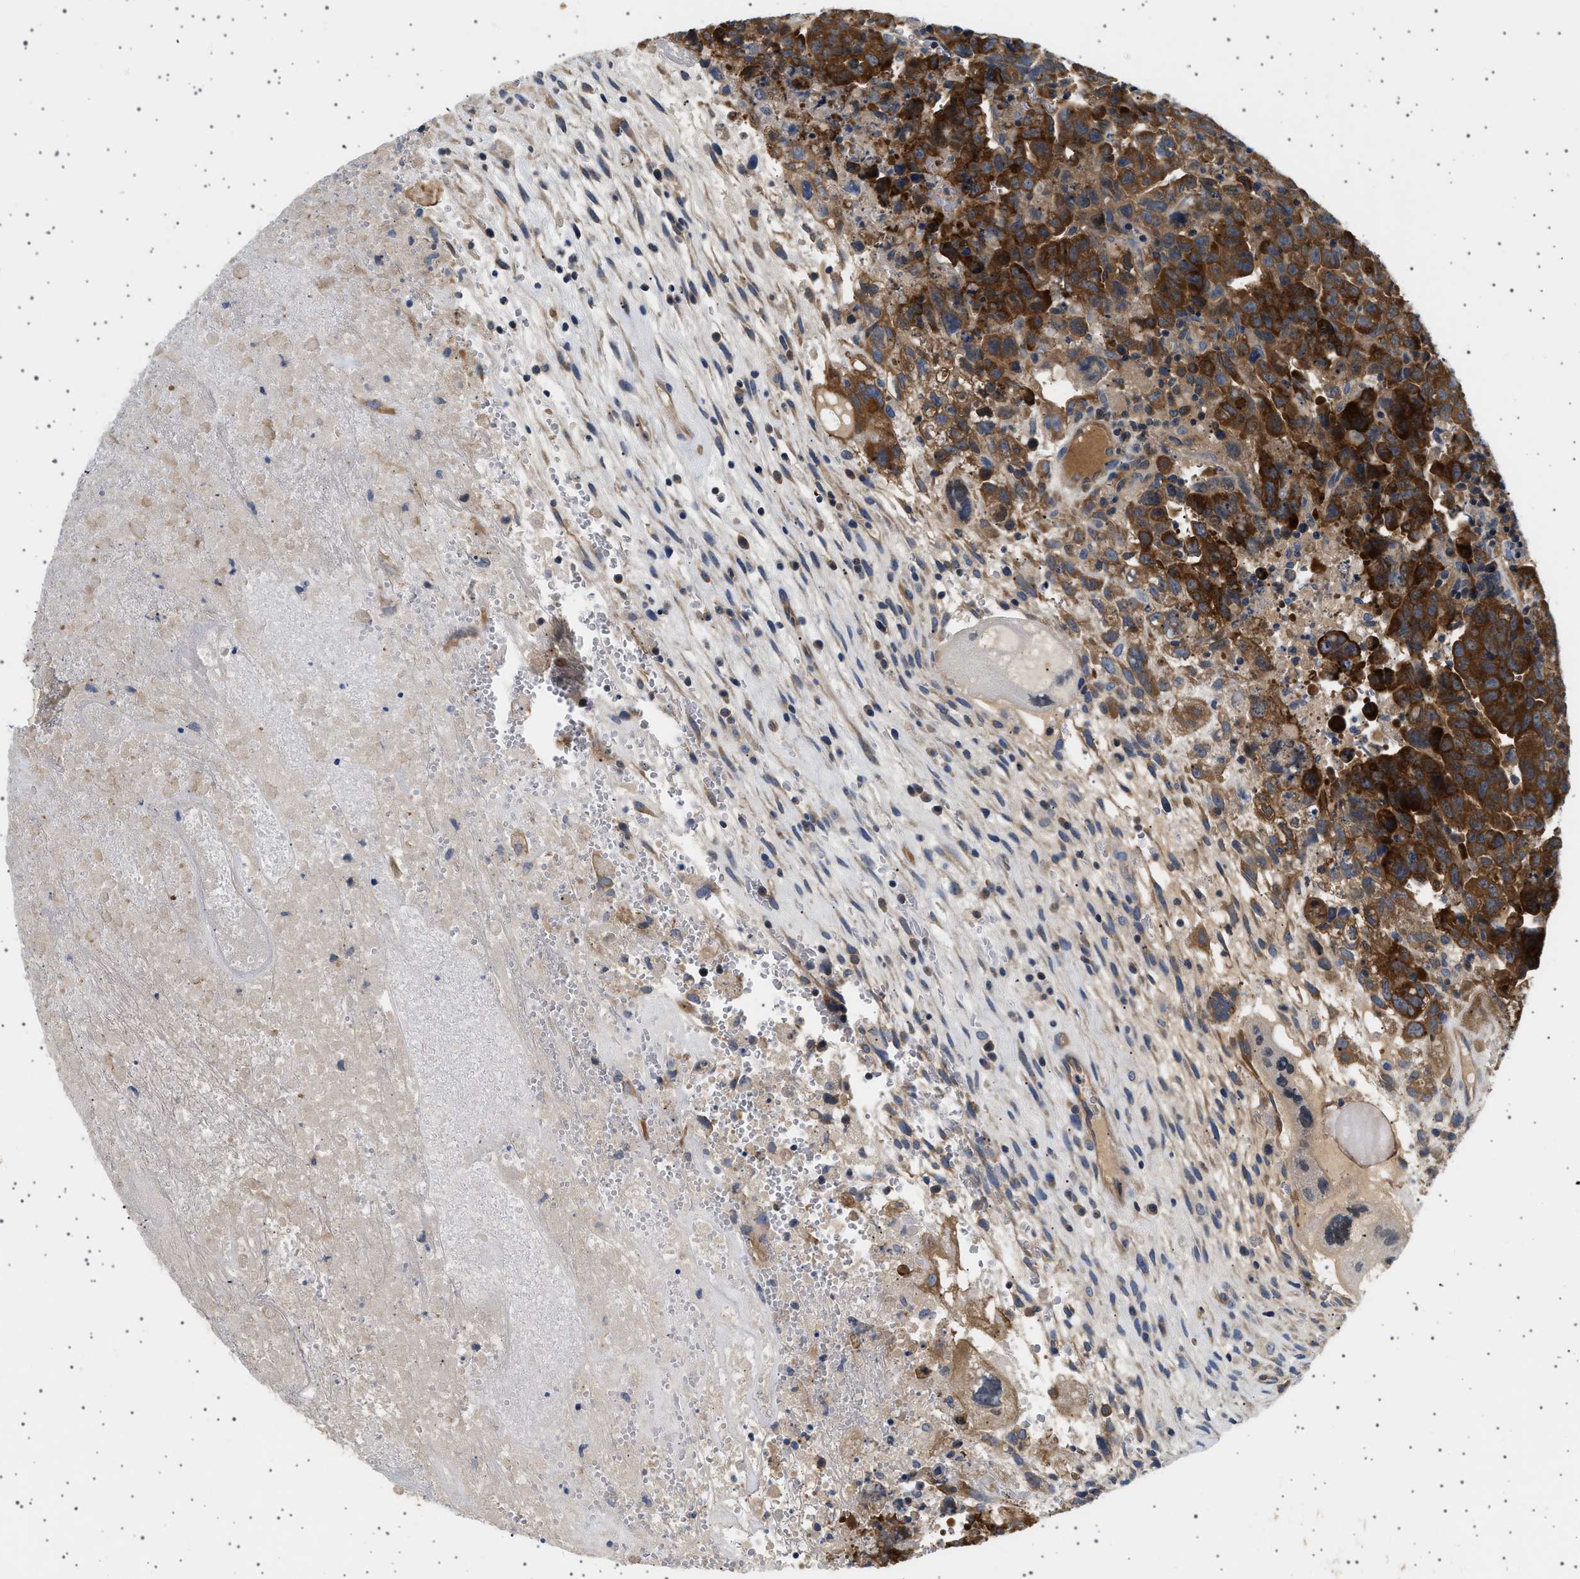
{"staining": {"intensity": "strong", "quantity": ">75%", "location": "cytoplasmic/membranous"}, "tissue": "testis cancer", "cell_type": "Tumor cells", "image_type": "cancer", "snomed": [{"axis": "morphology", "description": "Carcinoma, Embryonal, NOS"}, {"axis": "topography", "description": "Testis"}], "caption": "Immunohistochemistry (IHC) photomicrograph of testis cancer stained for a protein (brown), which displays high levels of strong cytoplasmic/membranous expression in about >75% of tumor cells.", "gene": "PLPP6", "patient": {"sex": "male", "age": 28}}